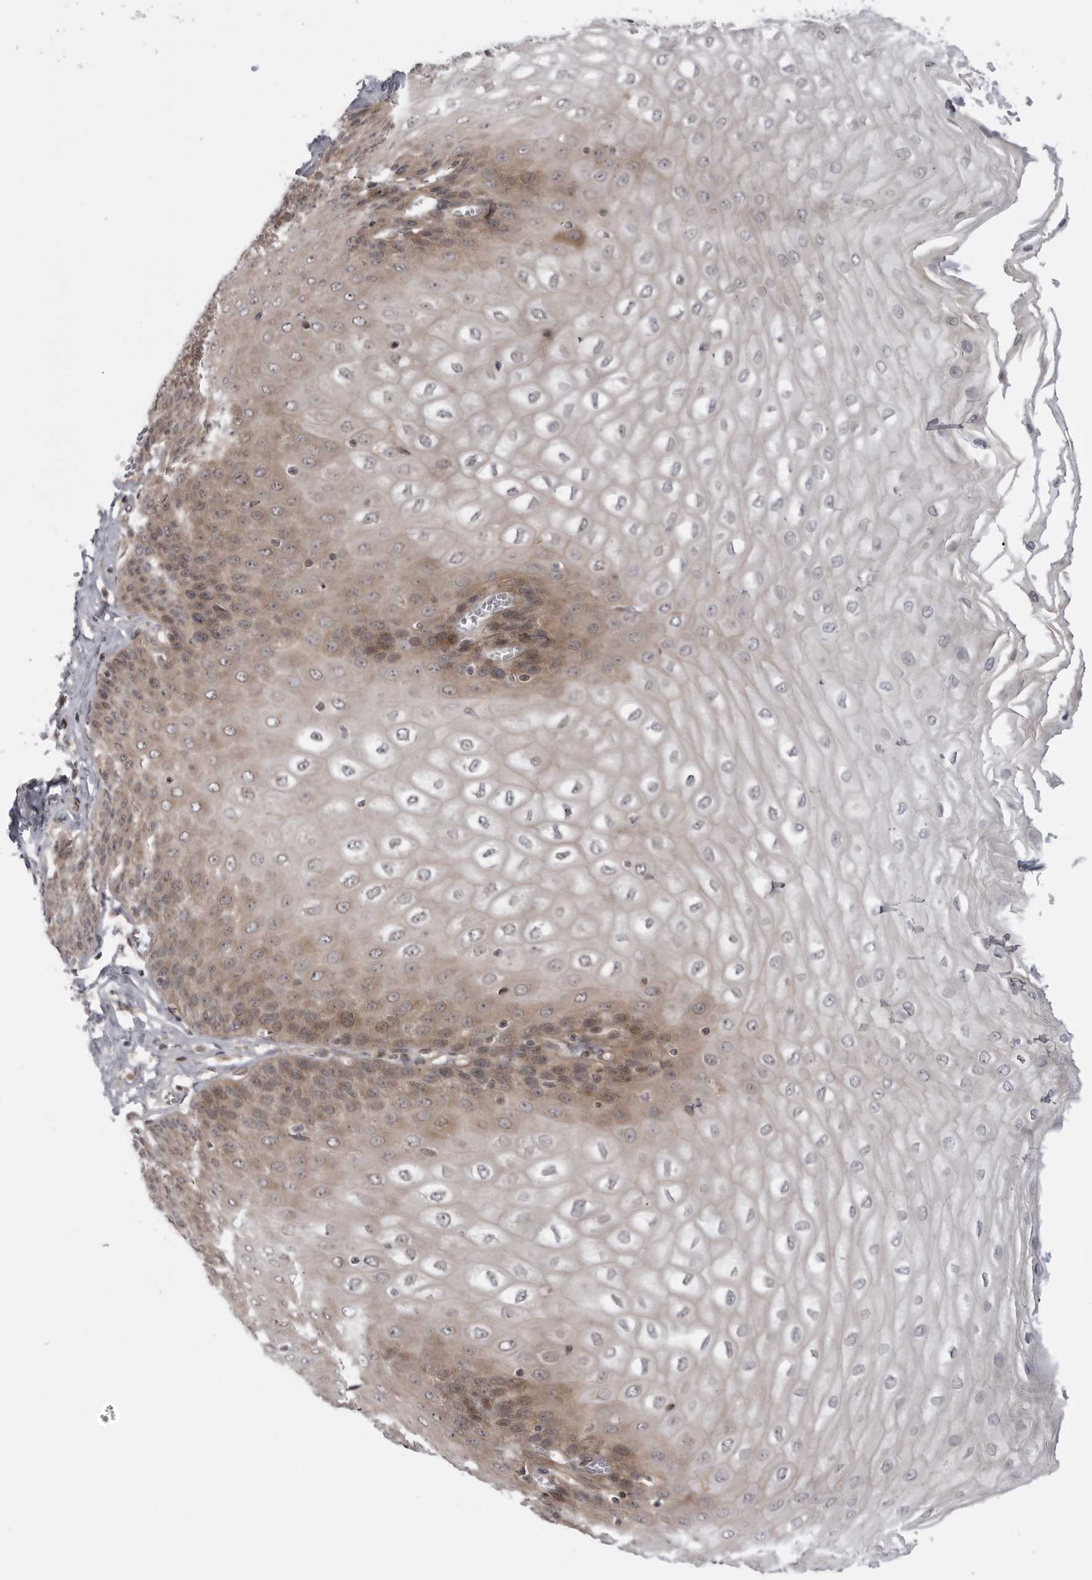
{"staining": {"intensity": "weak", "quantity": ">75%", "location": "cytoplasmic/membranous,nuclear"}, "tissue": "esophagus", "cell_type": "Squamous epithelial cells", "image_type": "normal", "snomed": [{"axis": "morphology", "description": "Normal tissue, NOS"}, {"axis": "topography", "description": "Esophagus"}], "caption": "An IHC micrograph of unremarkable tissue is shown. Protein staining in brown highlights weak cytoplasmic/membranous,nuclear positivity in esophagus within squamous epithelial cells. Immunohistochemistry (ihc) stains the protein in brown and the nuclei are stained blue.", "gene": "LRRC45", "patient": {"sex": "male", "age": 60}}